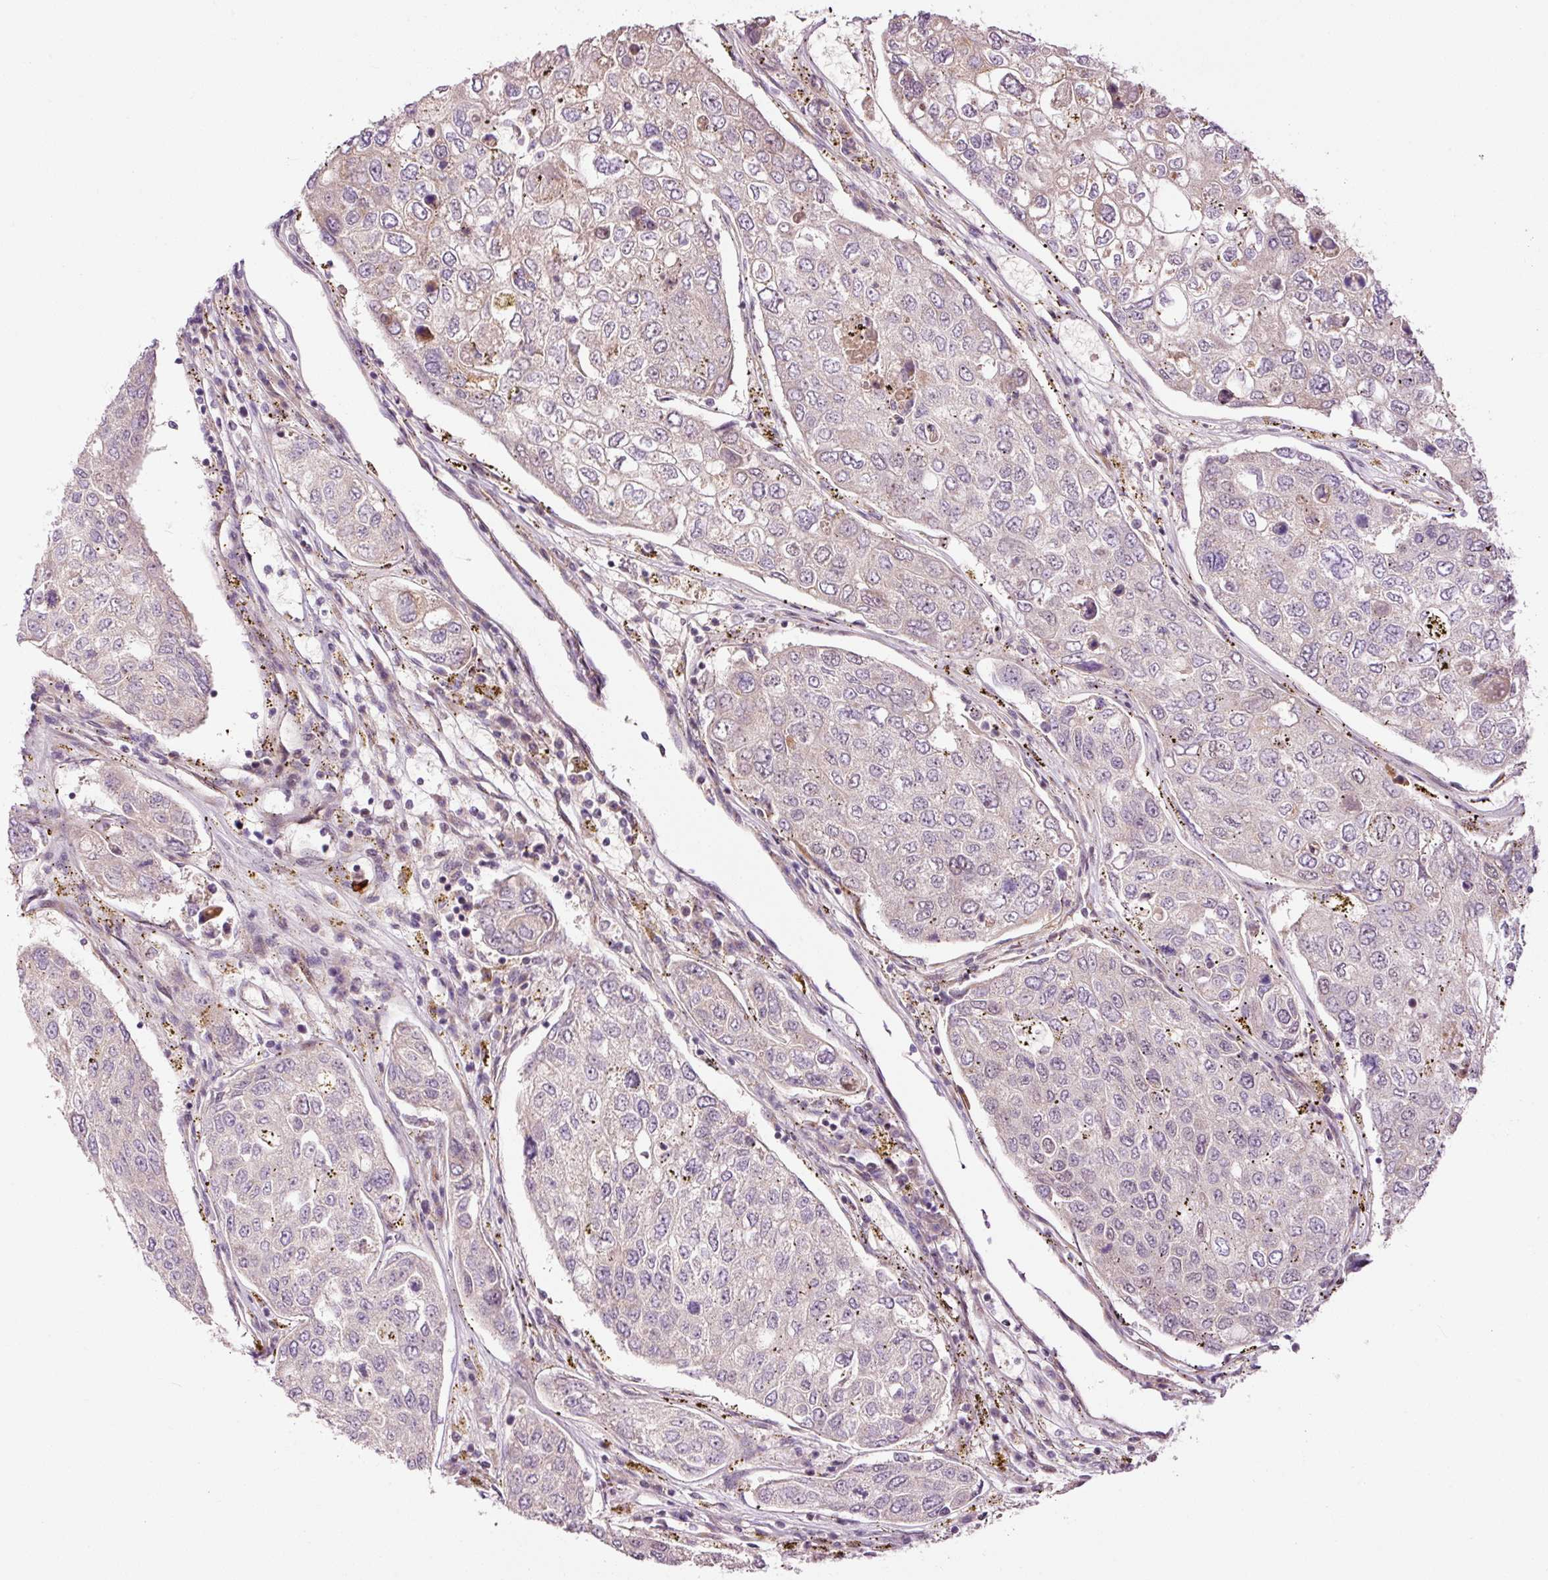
{"staining": {"intensity": "weak", "quantity": "<25%", "location": "nuclear"}, "tissue": "urothelial cancer", "cell_type": "Tumor cells", "image_type": "cancer", "snomed": [{"axis": "morphology", "description": "Urothelial carcinoma, High grade"}, {"axis": "topography", "description": "Lymph node"}, {"axis": "topography", "description": "Urinary bladder"}], "caption": "DAB immunohistochemical staining of human urothelial cancer reveals no significant staining in tumor cells.", "gene": "ANKRD20A1", "patient": {"sex": "male", "age": 51}}